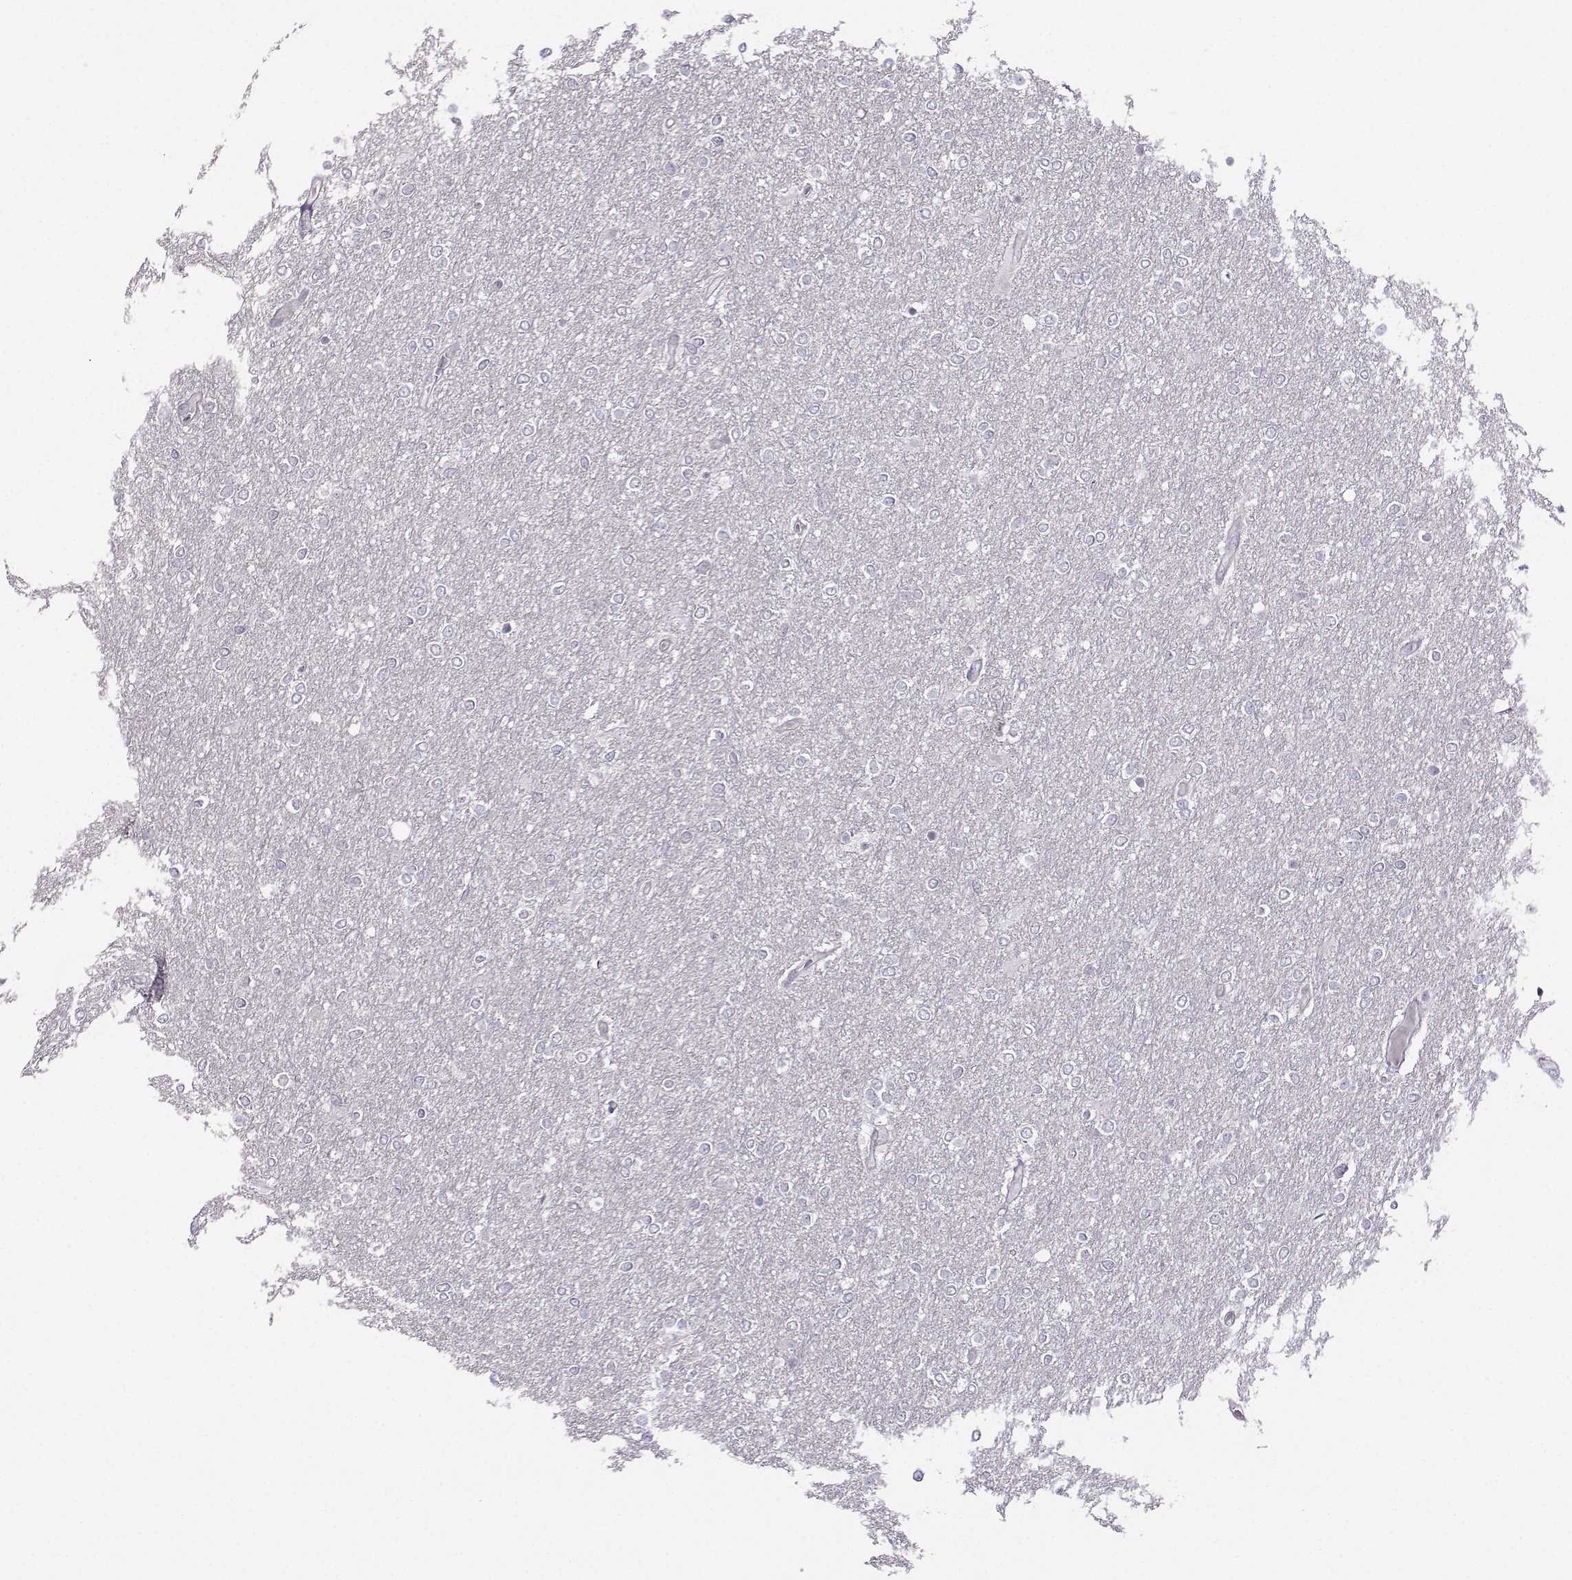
{"staining": {"intensity": "negative", "quantity": "none", "location": "none"}, "tissue": "glioma", "cell_type": "Tumor cells", "image_type": "cancer", "snomed": [{"axis": "morphology", "description": "Glioma, malignant, High grade"}, {"axis": "topography", "description": "Brain"}], "caption": "Human malignant glioma (high-grade) stained for a protein using IHC demonstrates no positivity in tumor cells.", "gene": "DDX20", "patient": {"sex": "female", "age": 61}}